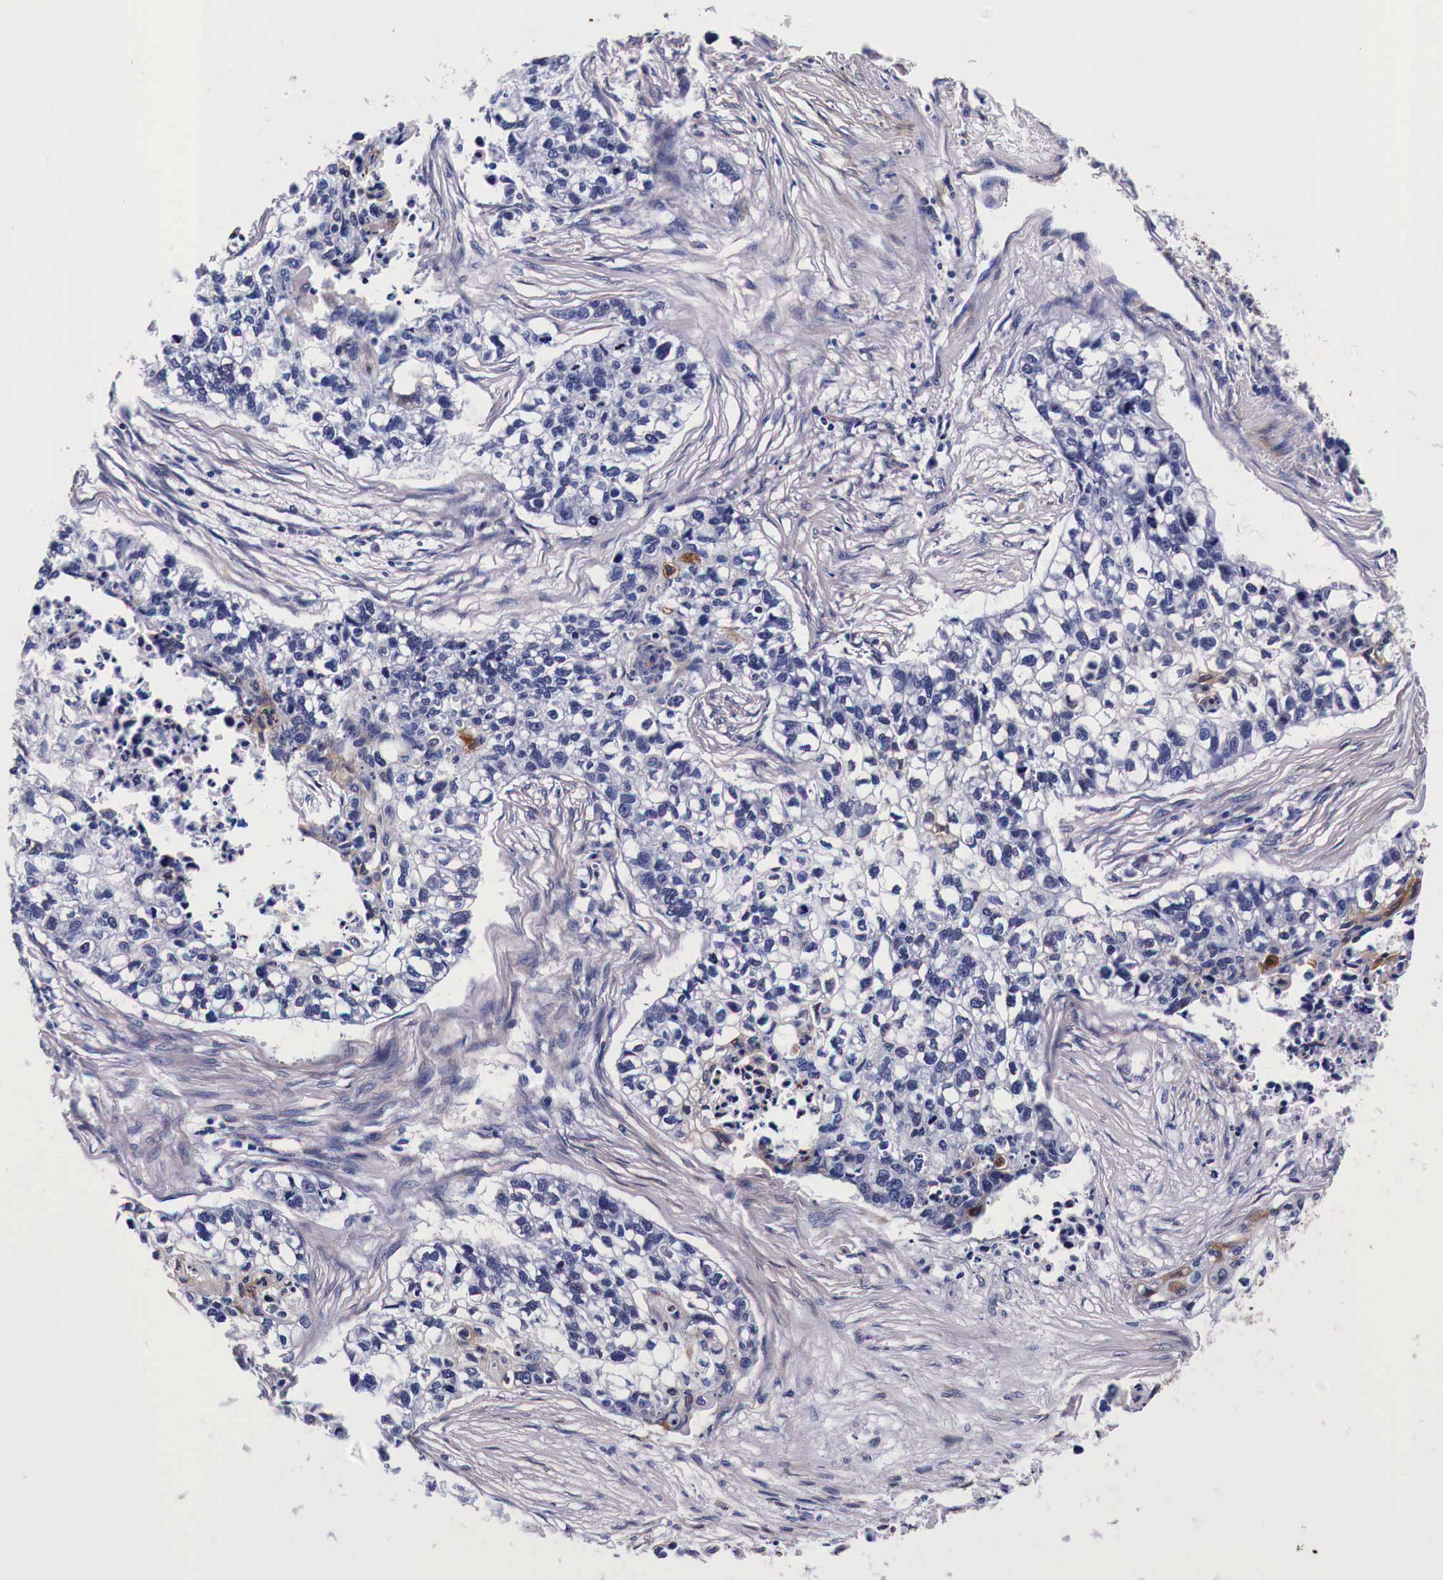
{"staining": {"intensity": "negative", "quantity": "none", "location": "none"}, "tissue": "lung cancer", "cell_type": "Tumor cells", "image_type": "cancer", "snomed": [{"axis": "morphology", "description": "Squamous cell carcinoma, NOS"}, {"axis": "topography", "description": "Lymph node"}, {"axis": "topography", "description": "Lung"}], "caption": "Photomicrograph shows no significant protein staining in tumor cells of lung cancer.", "gene": "HSPB1", "patient": {"sex": "male", "age": 74}}